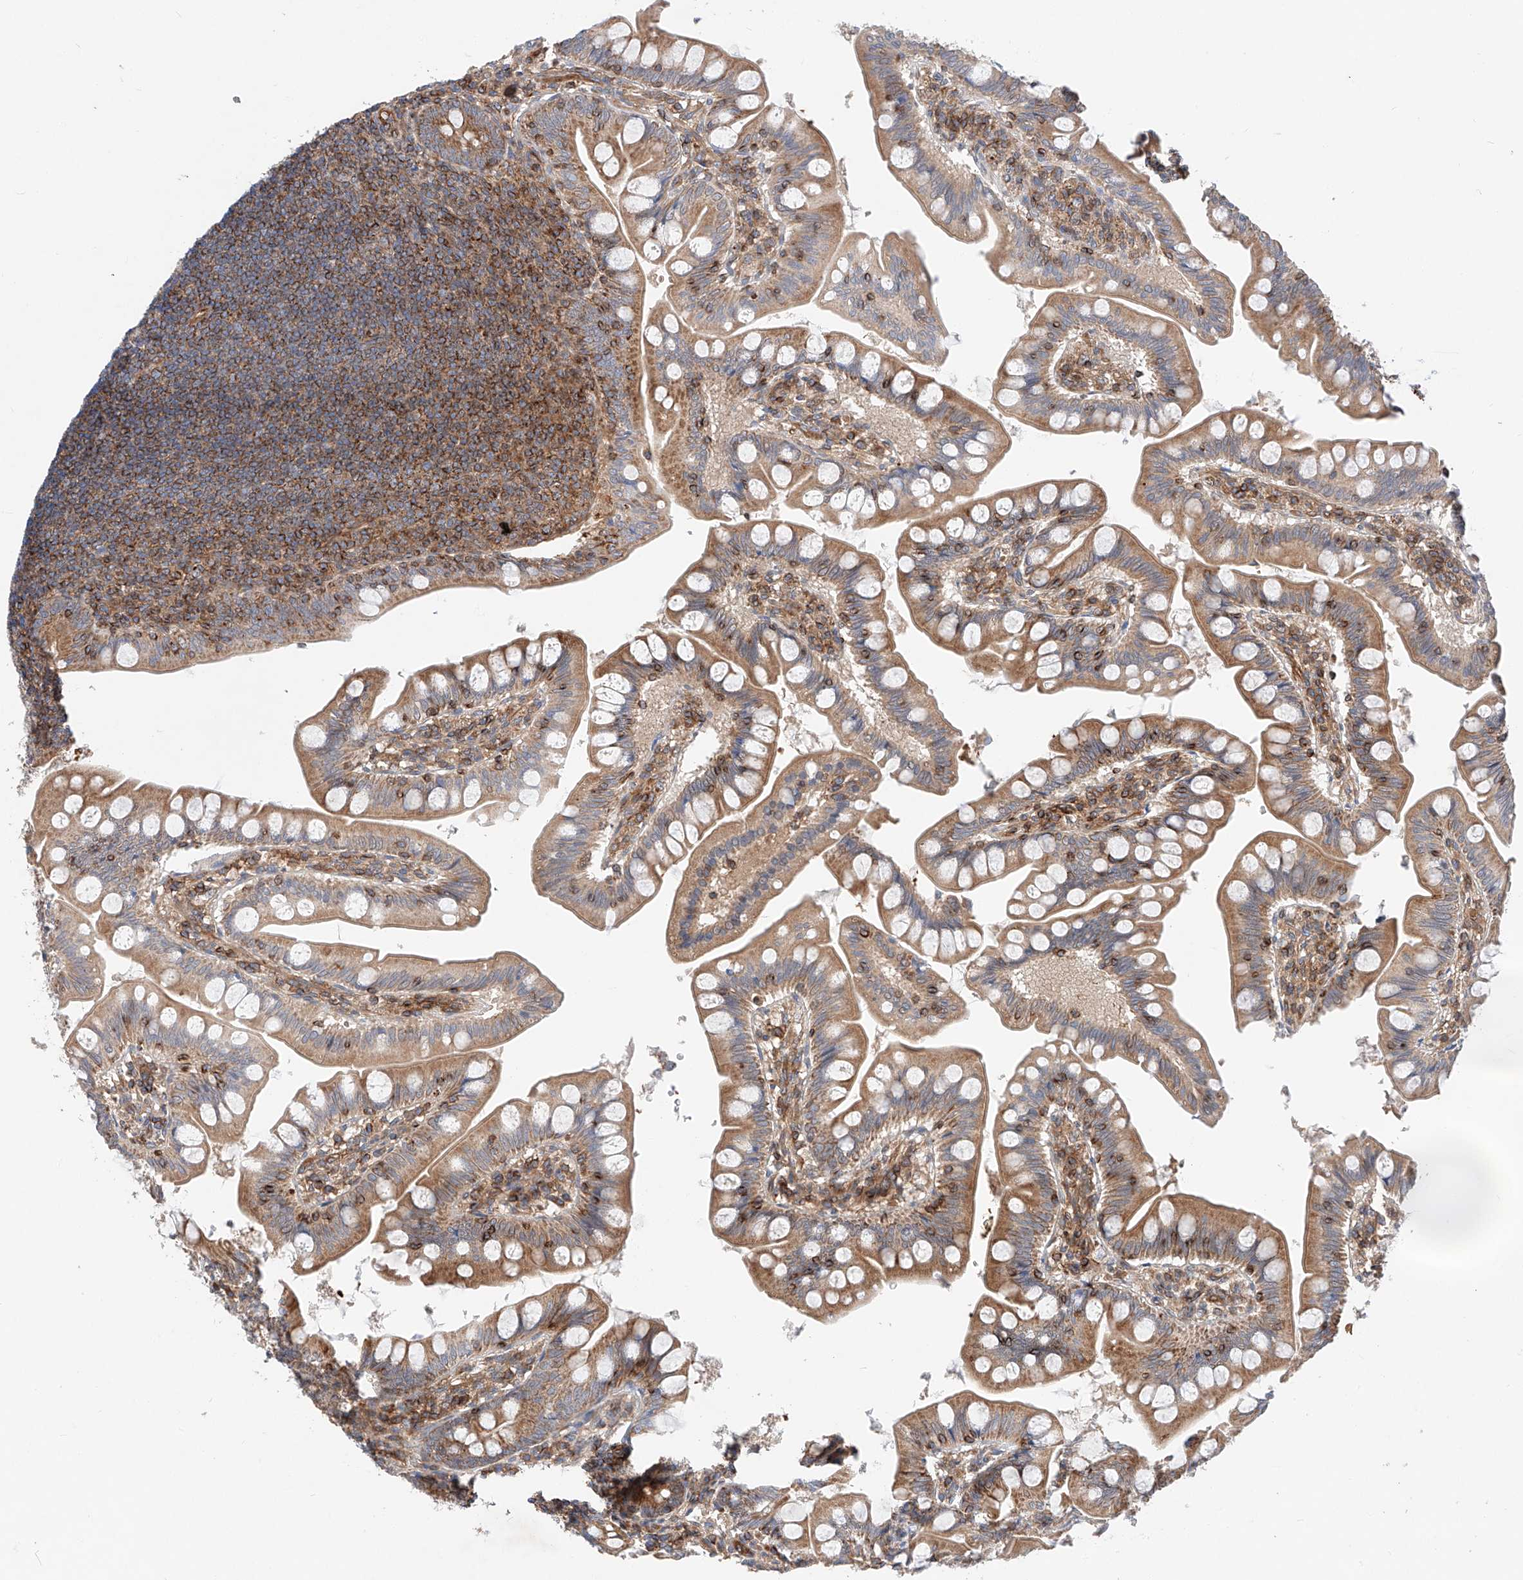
{"staining": {"intensity": "moderate", "quantity": ">75%", "location": "cytoplasmic/membranous"}, "tissue": "small intestine", "cell_type": "Glandular cells", "image_type": "normal", "snomed": [{"axis": "morphology", "description": "Normal tissue, NOS"}, {"axis": "topography", "description": "Small intestine"}], "caption": "Small intestine was stained to show a protein in brown. There is medium levels of moderate cytoplasmic/membranous positivity in approximately >75% of glandular cells.", "gene": "NR1D1", "patient": {"sex": "male", "age": 7}}